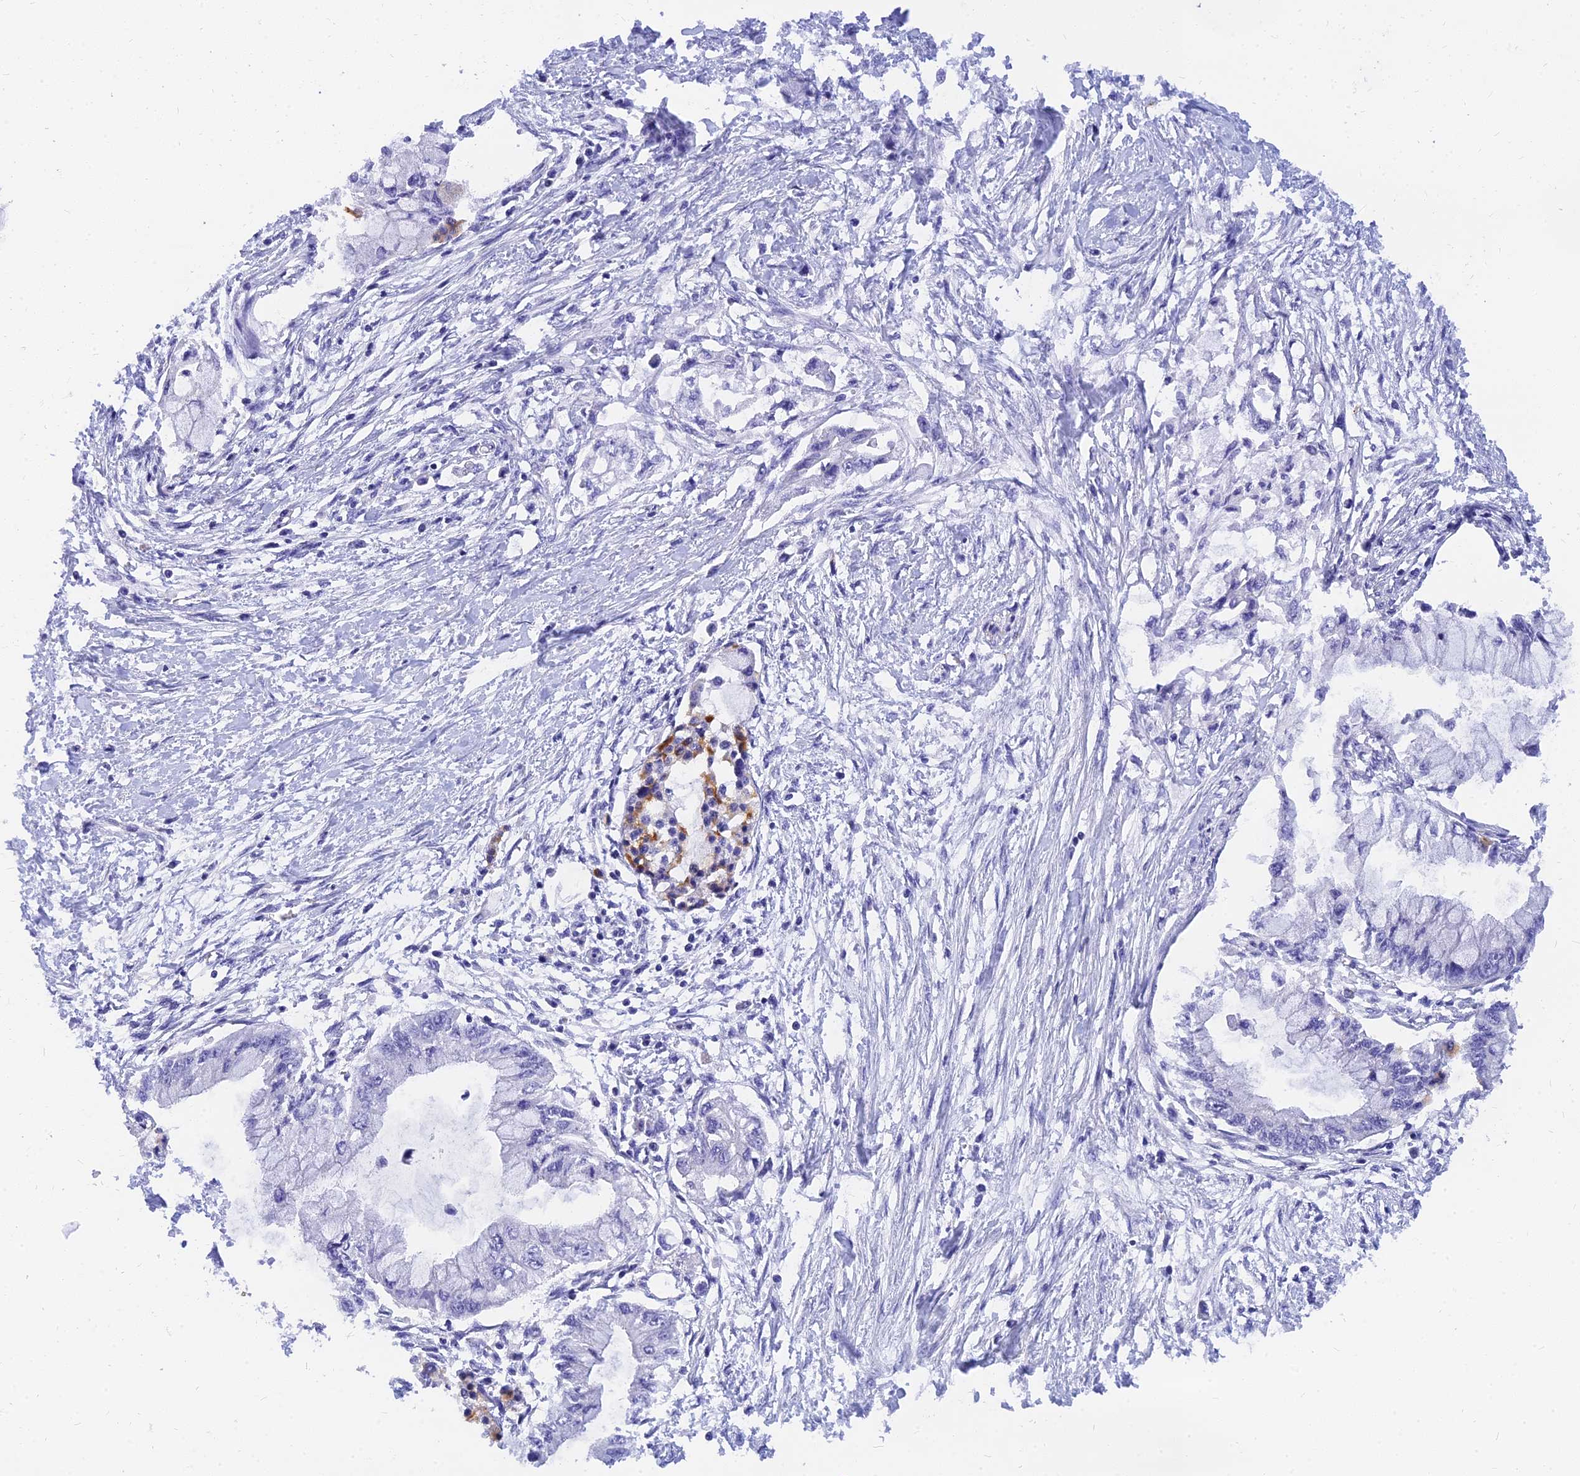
{"staining": {"intensity": "negative", "quantity": "none", "location": "none"}, "tissue": "pancreatic cancer", "cell_type": "Tumor cells", "image_type": "cancer", "snomed": [{"axis": "morphology", "description": "Adenocarcinoma, NOS"}, {"axis": "topography", "description": "Pancreas"}], "caption": "DAB (3,3'-diaminobenzidine) immunohistochemical staining of pancreatic cancer demonstrates no significant staining in tumor cells.", "gene": "TMEM161B", "patient": {"sex": "male", "age": 48}}